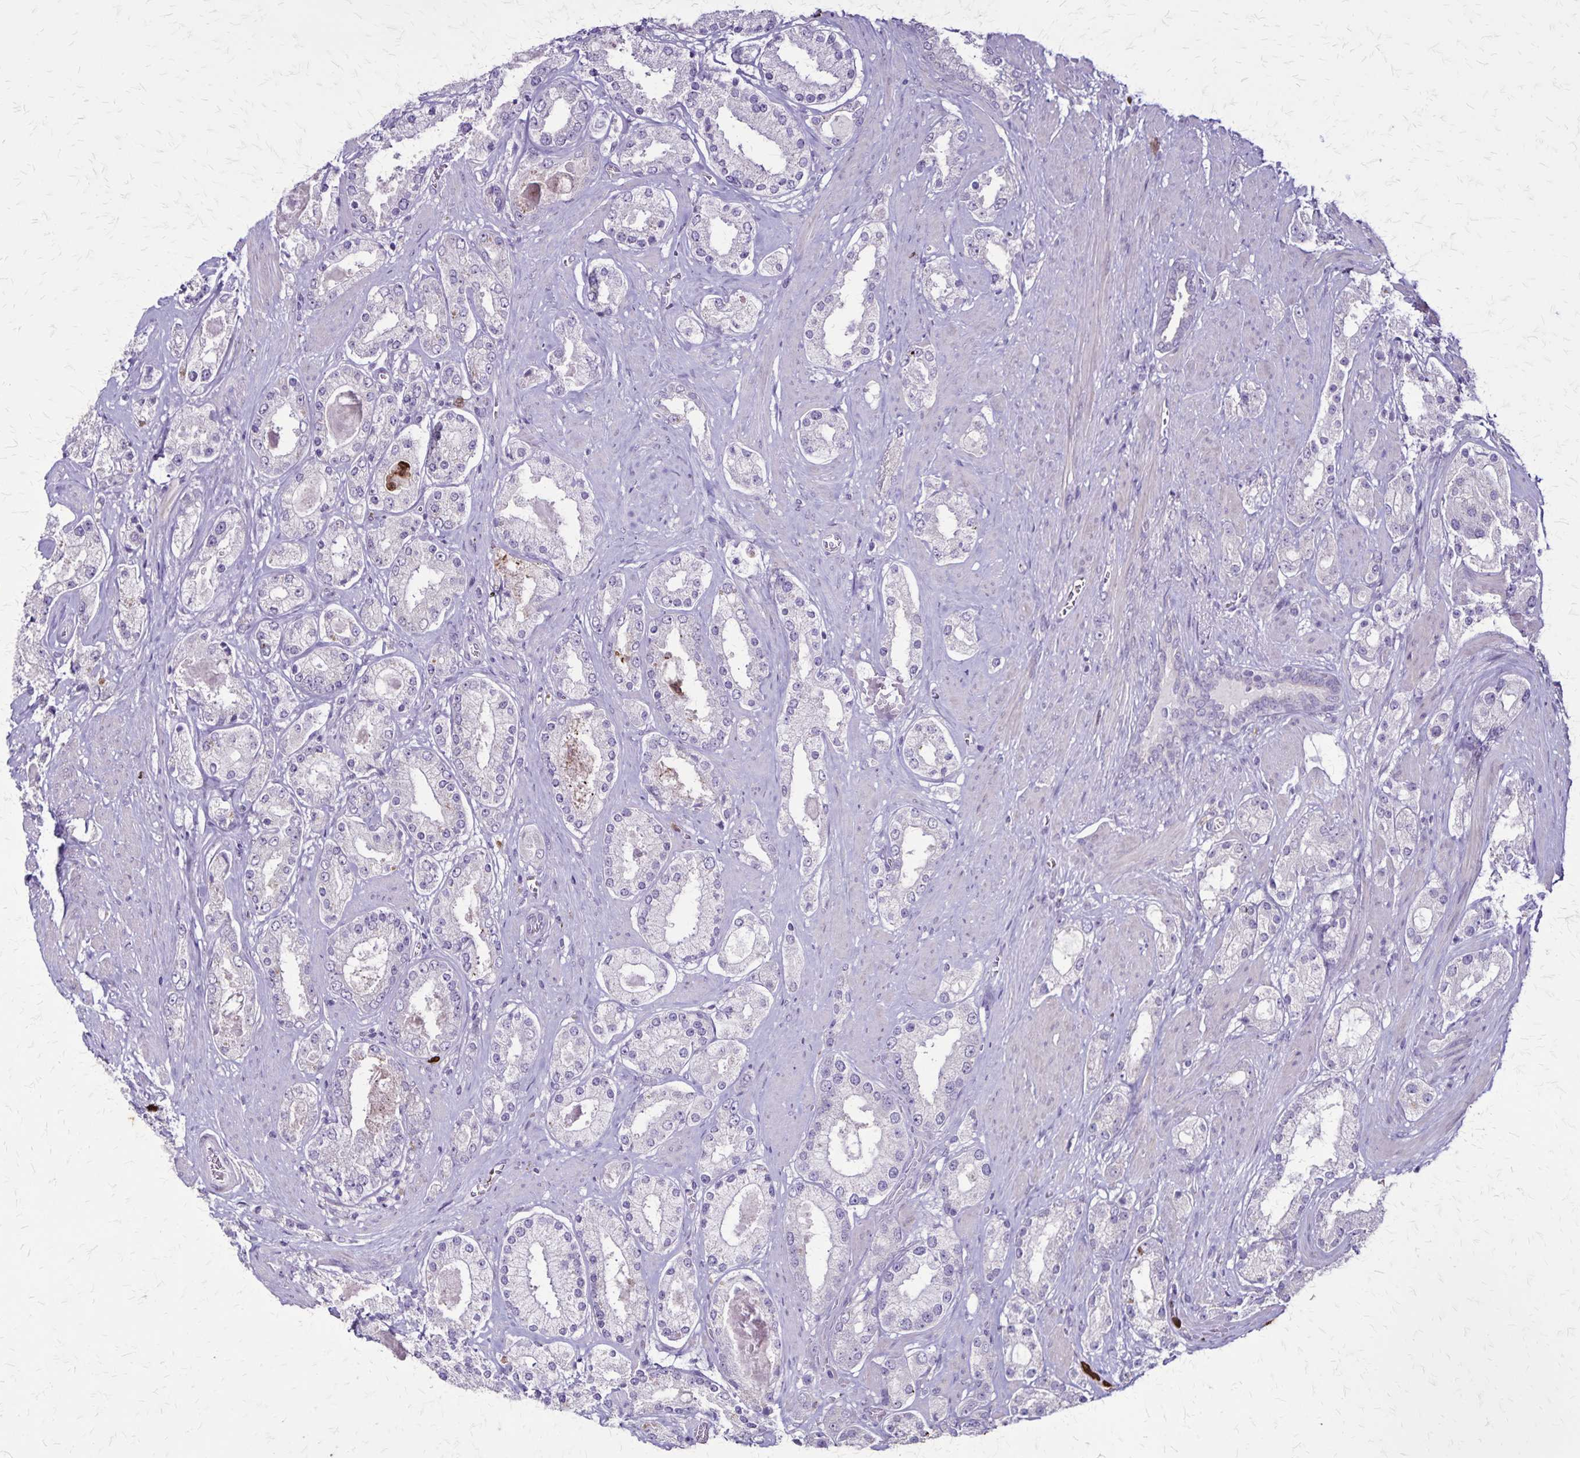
{"staining": {"intensity": "negative", "quantity": "none", "location": "none"}, "tissue": "prostate cancer", "cell_type": "Tumor cells", "image_type": "cancer", "snomed": [{"axis": "morphology", "description": "Adenocarcinoma, High grade"}, {"axis": "topography", "description": "Prostate"}], "caption": "Immunohistochemistry of human prostate cancer displays no expression in tumor cells.", "gene": "ULBP3", "patient": {"sex": "male", "age": 67}}